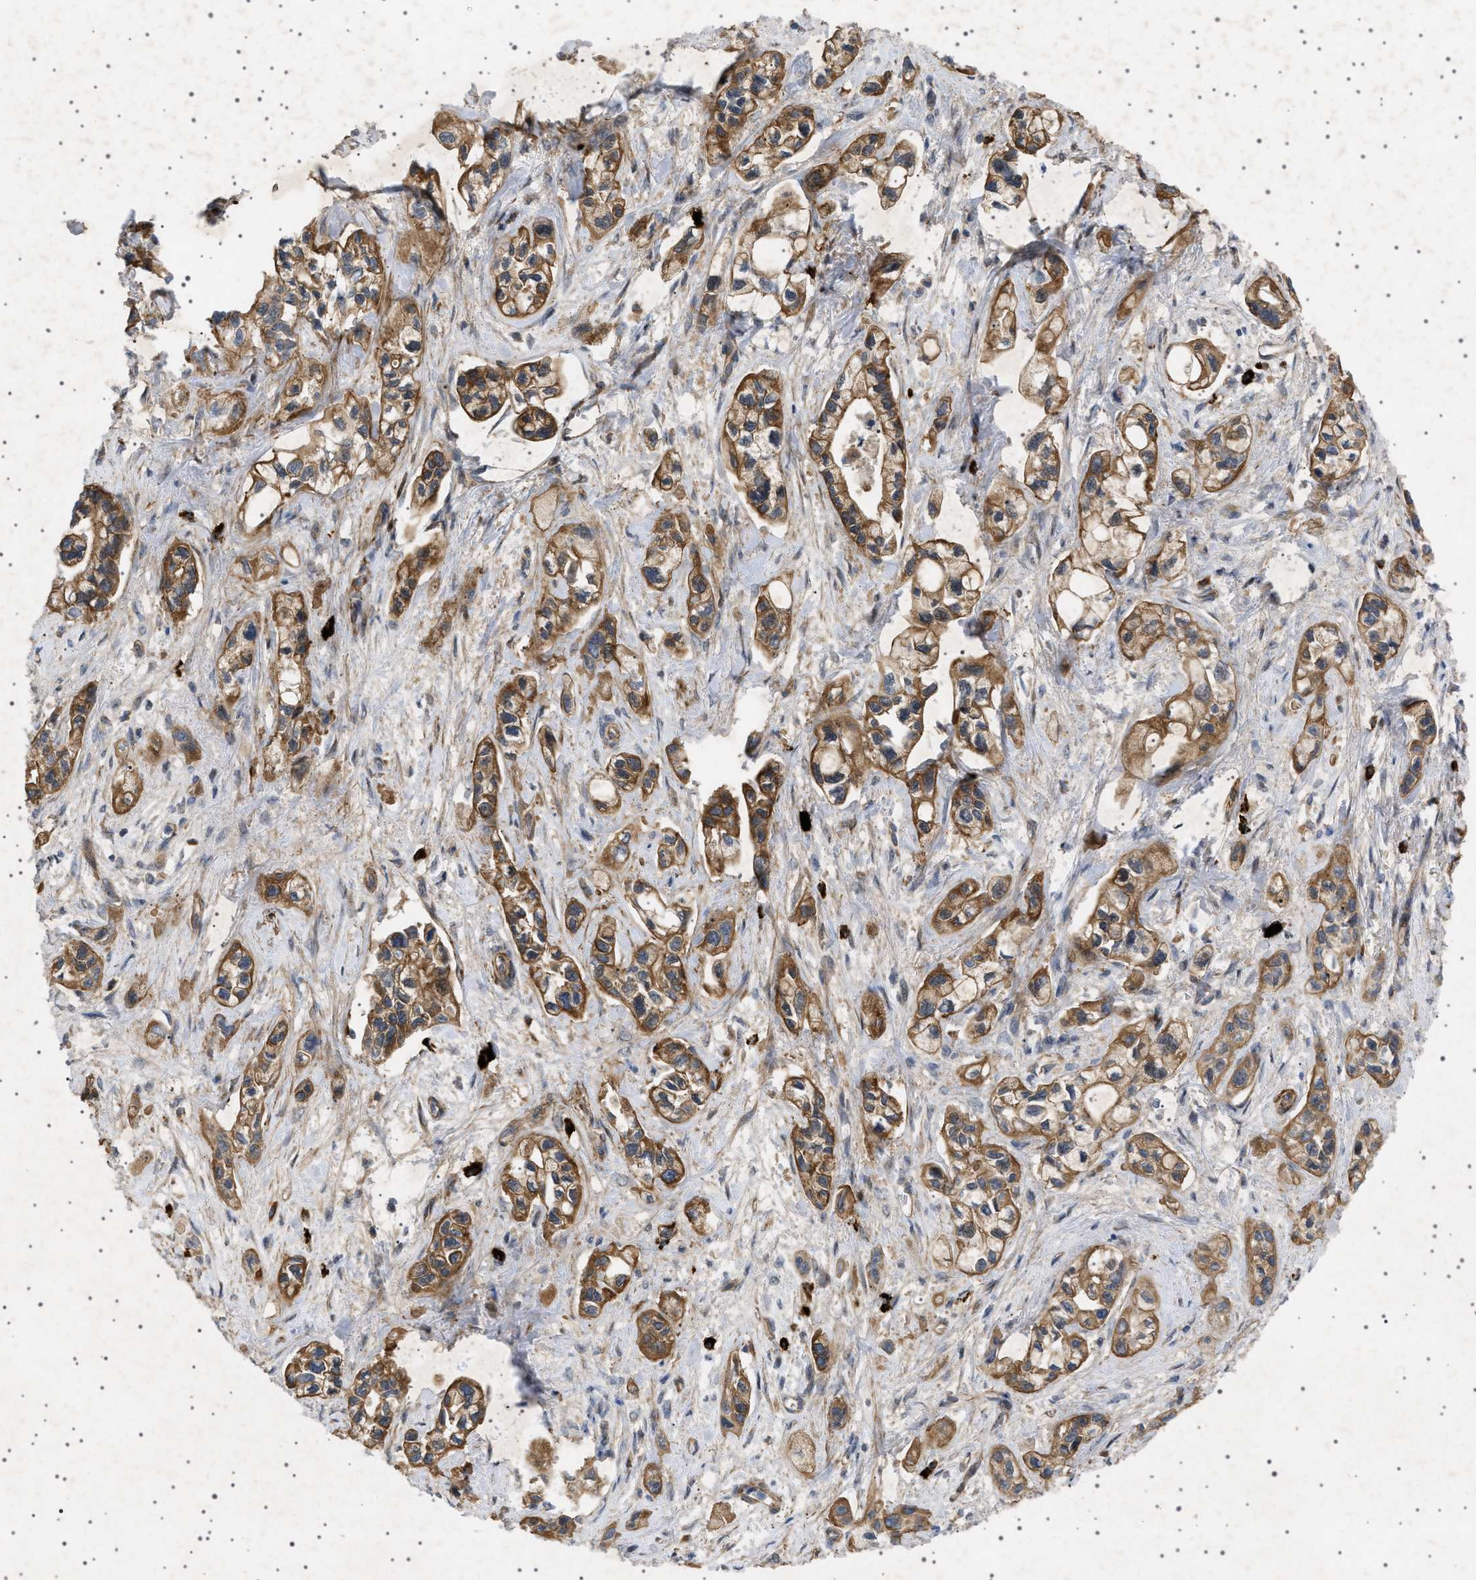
{"staining": {"intensity": "moderate", "quantity": ">75%", "location": "cytoplasmic/membranous"}, "tissue": "pancreatic cancer", "cell_type": "Tumor cells", "image_type": "cancer", "snomed": [{"axis": "morphology", "description": "Adenocarcinoma, NOS"}, {"axis": "topography", "description": "Pancreas"}], "caption": "Pancreatic cancer stained for a protein demonstrates moderate cytoplasmic/membranous positivity in tumor cells.", "gene": "CCDC186", "patient": {"sex": "male", "age": 74}}